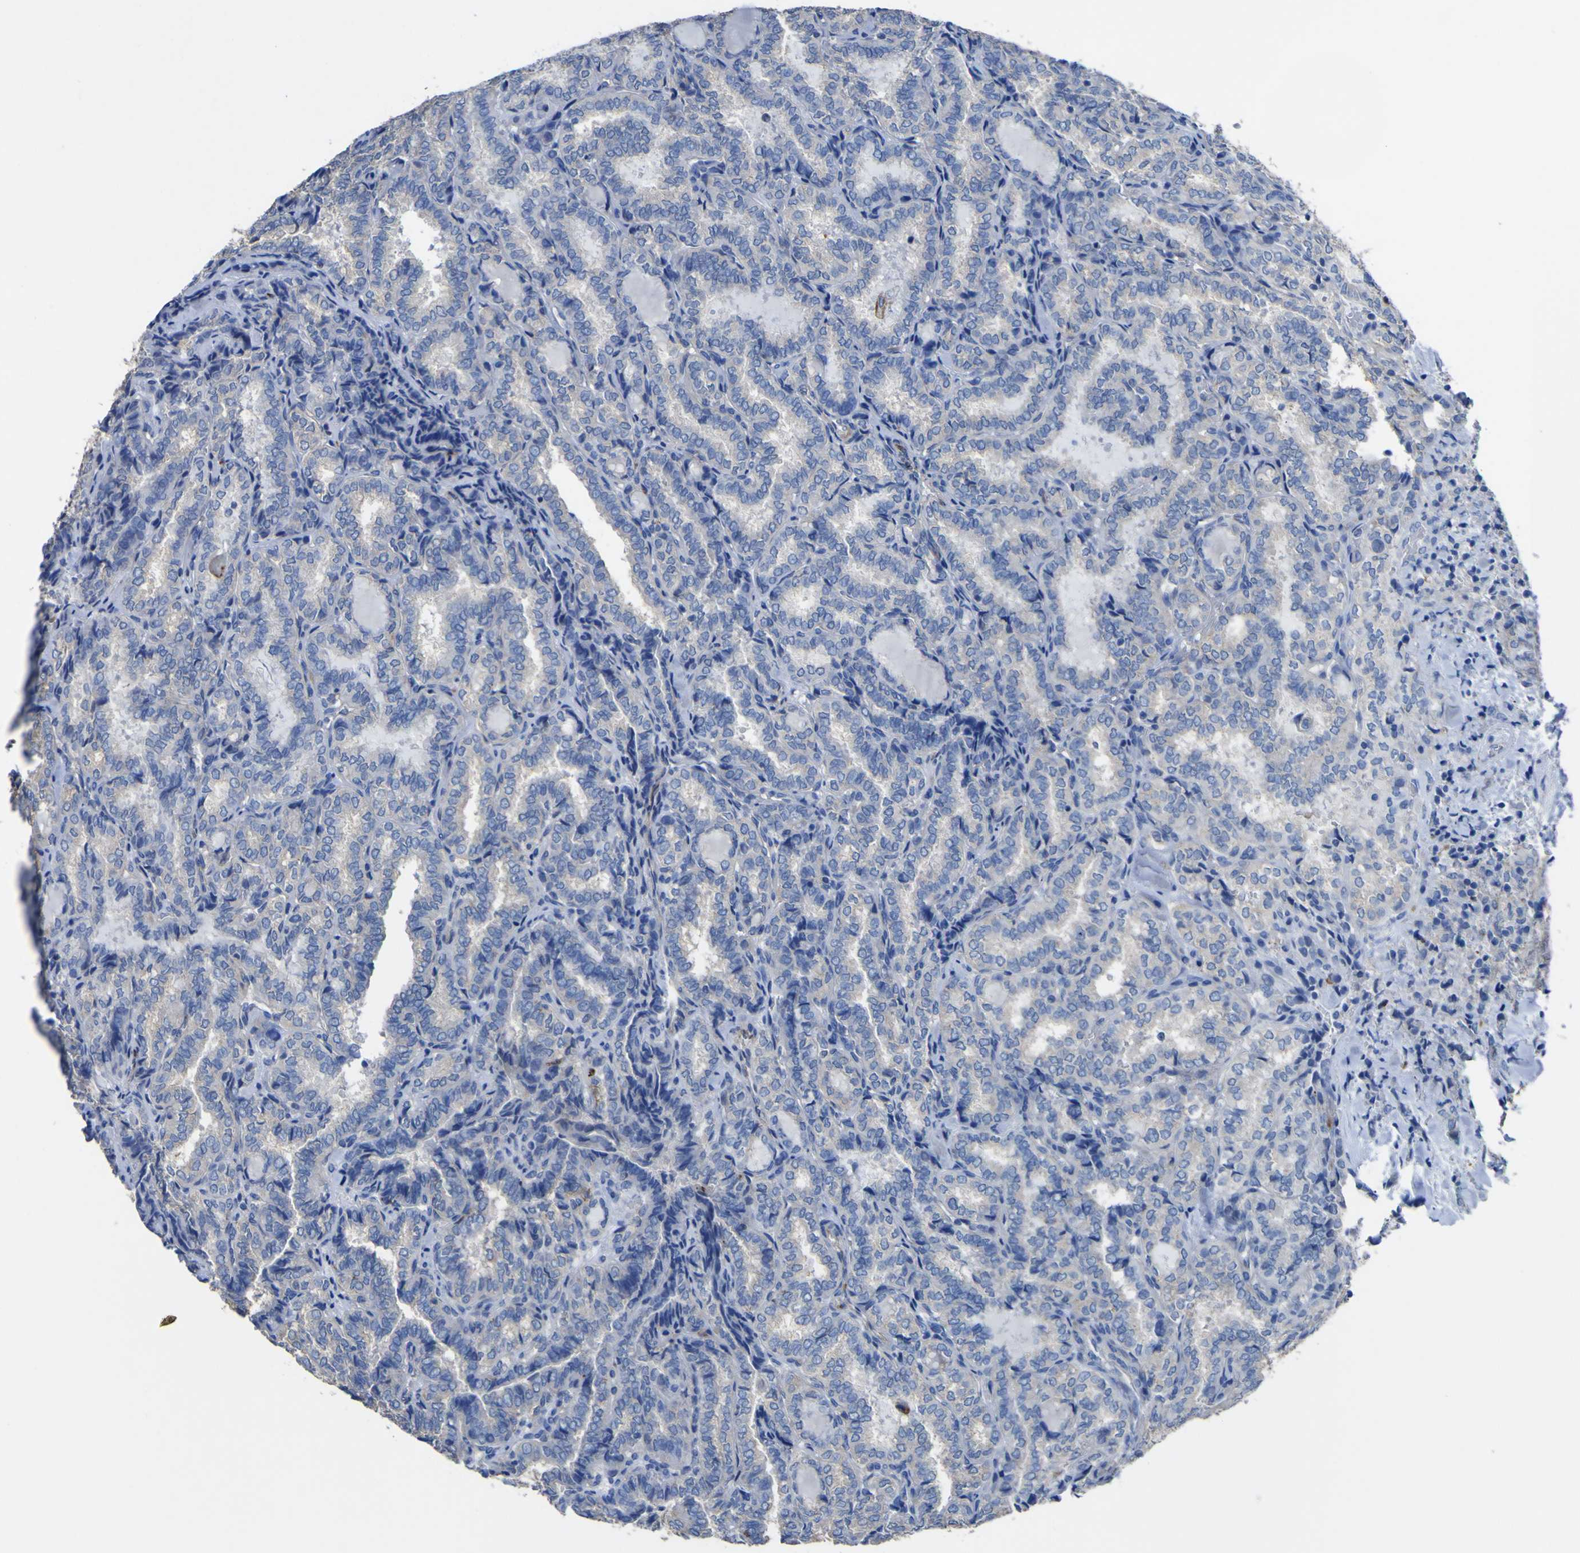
{"staining": {"intensity": "negative", "quantity": "none", "location": "none"}, "tissue": "thyroid cancer", "cell_type": "Tumor cells", "image_type": "cancer", "snomed": [{"axis": "morphology", "description": "Normal tissue, NOS"}, {"axis": "morphology", "description": "Papillary adenocarcinoma, NOS"}, {"axis": "topography", "description": "Thyroid gland"}], "caption": "The micrograph reveals no staining of tumor cells in thyroid papillary adenocarcinoma. (Stains: DAB (3,3'-diaminobenzidine) IHC with hematoxylin counter stain, Microscopy: brightfield microscopy at high magnification).", "gene": "AGO4", "patient": {"sex": "female", "age": 30}}